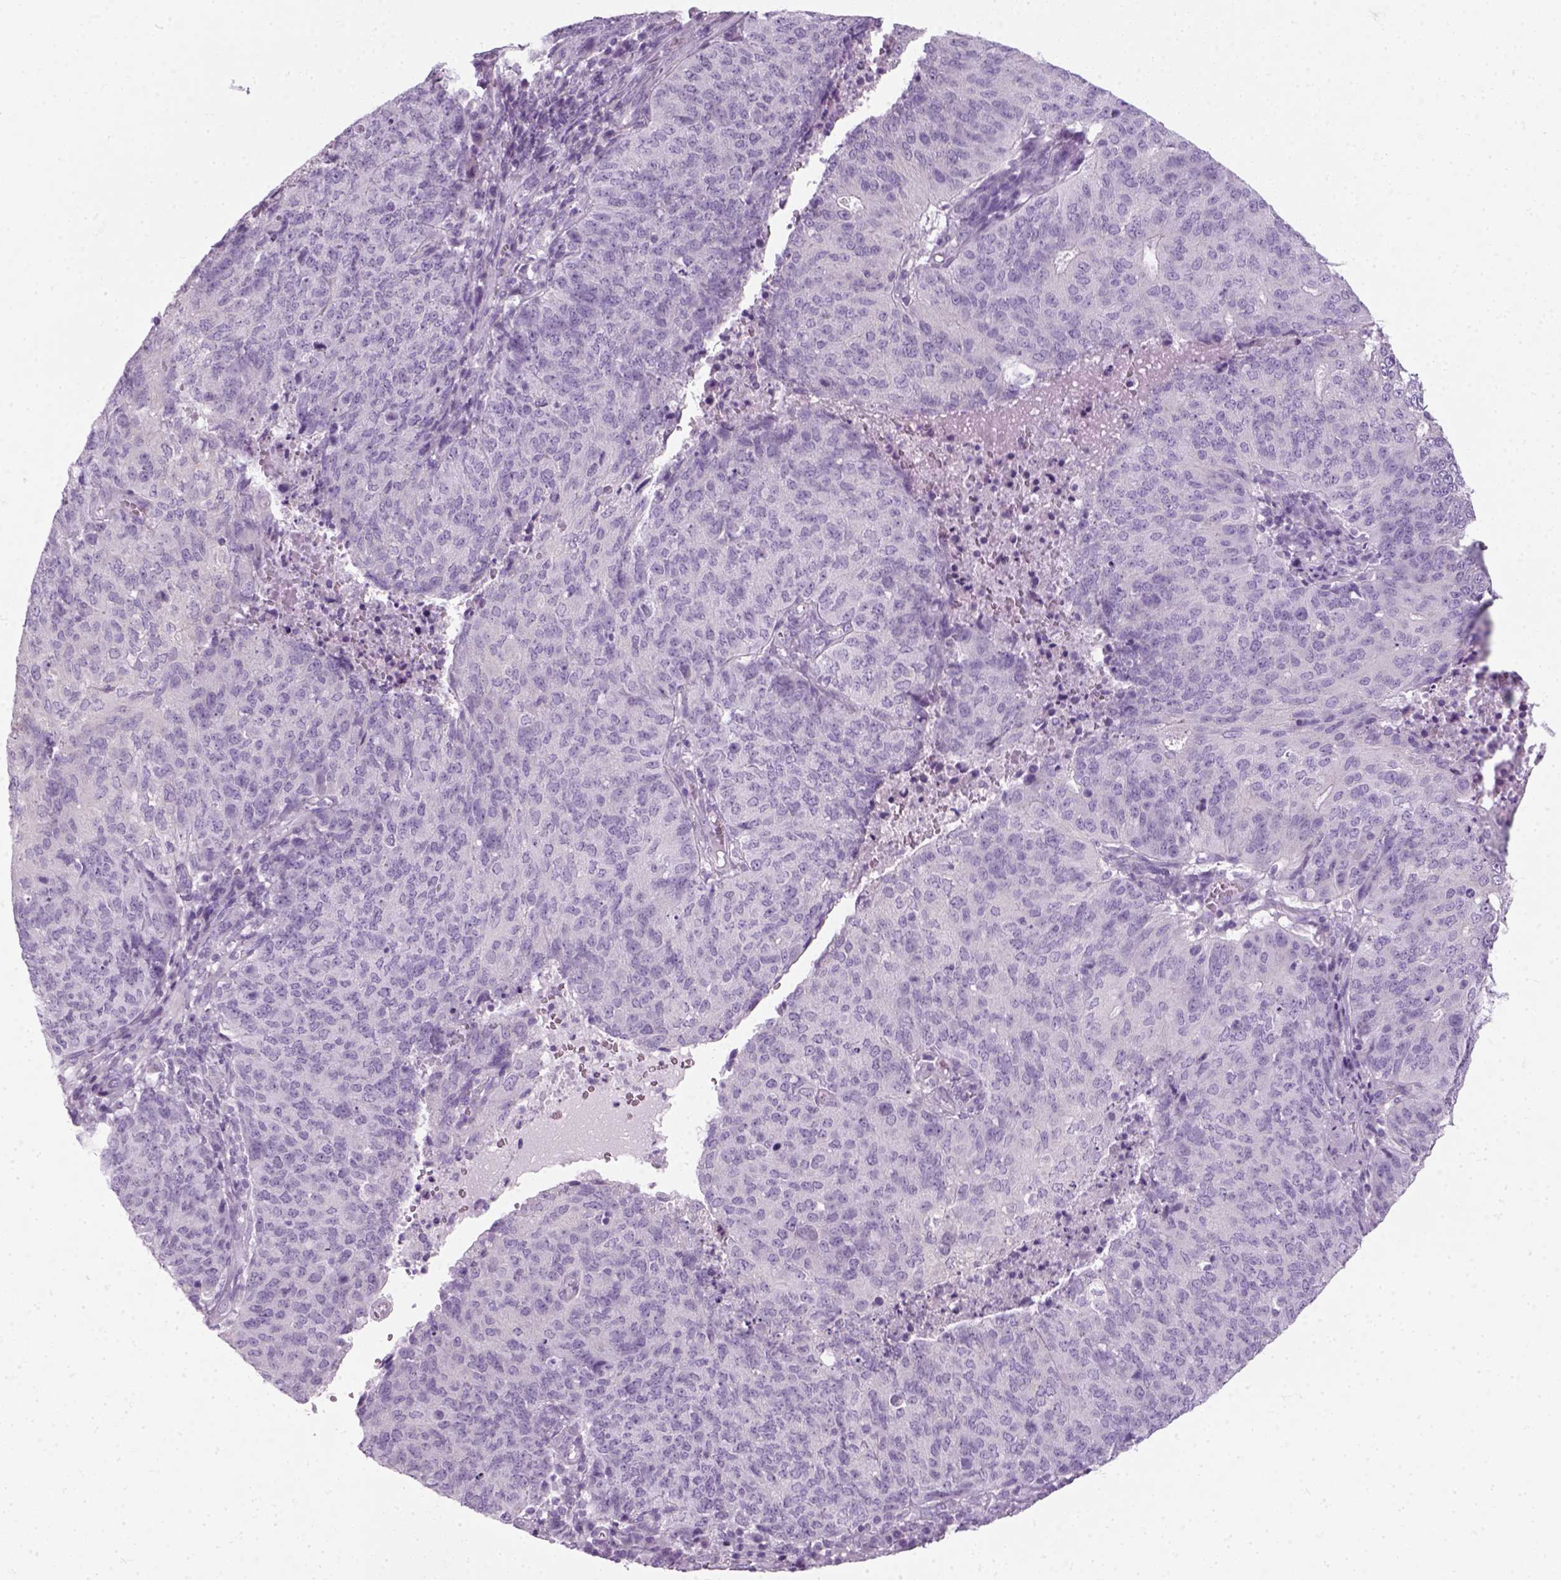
{"staining": {"intensity": "negative", "quantity": "none", "location": "none"}, "tissue": "endometrial cancer", "cell_type": "Tumor cells", "image_type": "cancer", "snomed": [{"axis": "morphology", "description": "Adenocarcinoma, NOS"}, {"axis": "topography", "description": "Endometrium"}], "caption": "An image of human endometrial cancer is negative for staining in tumor cells.", "gene": "SLC12A5", "patient": {"sex": "female", "age": 82}}